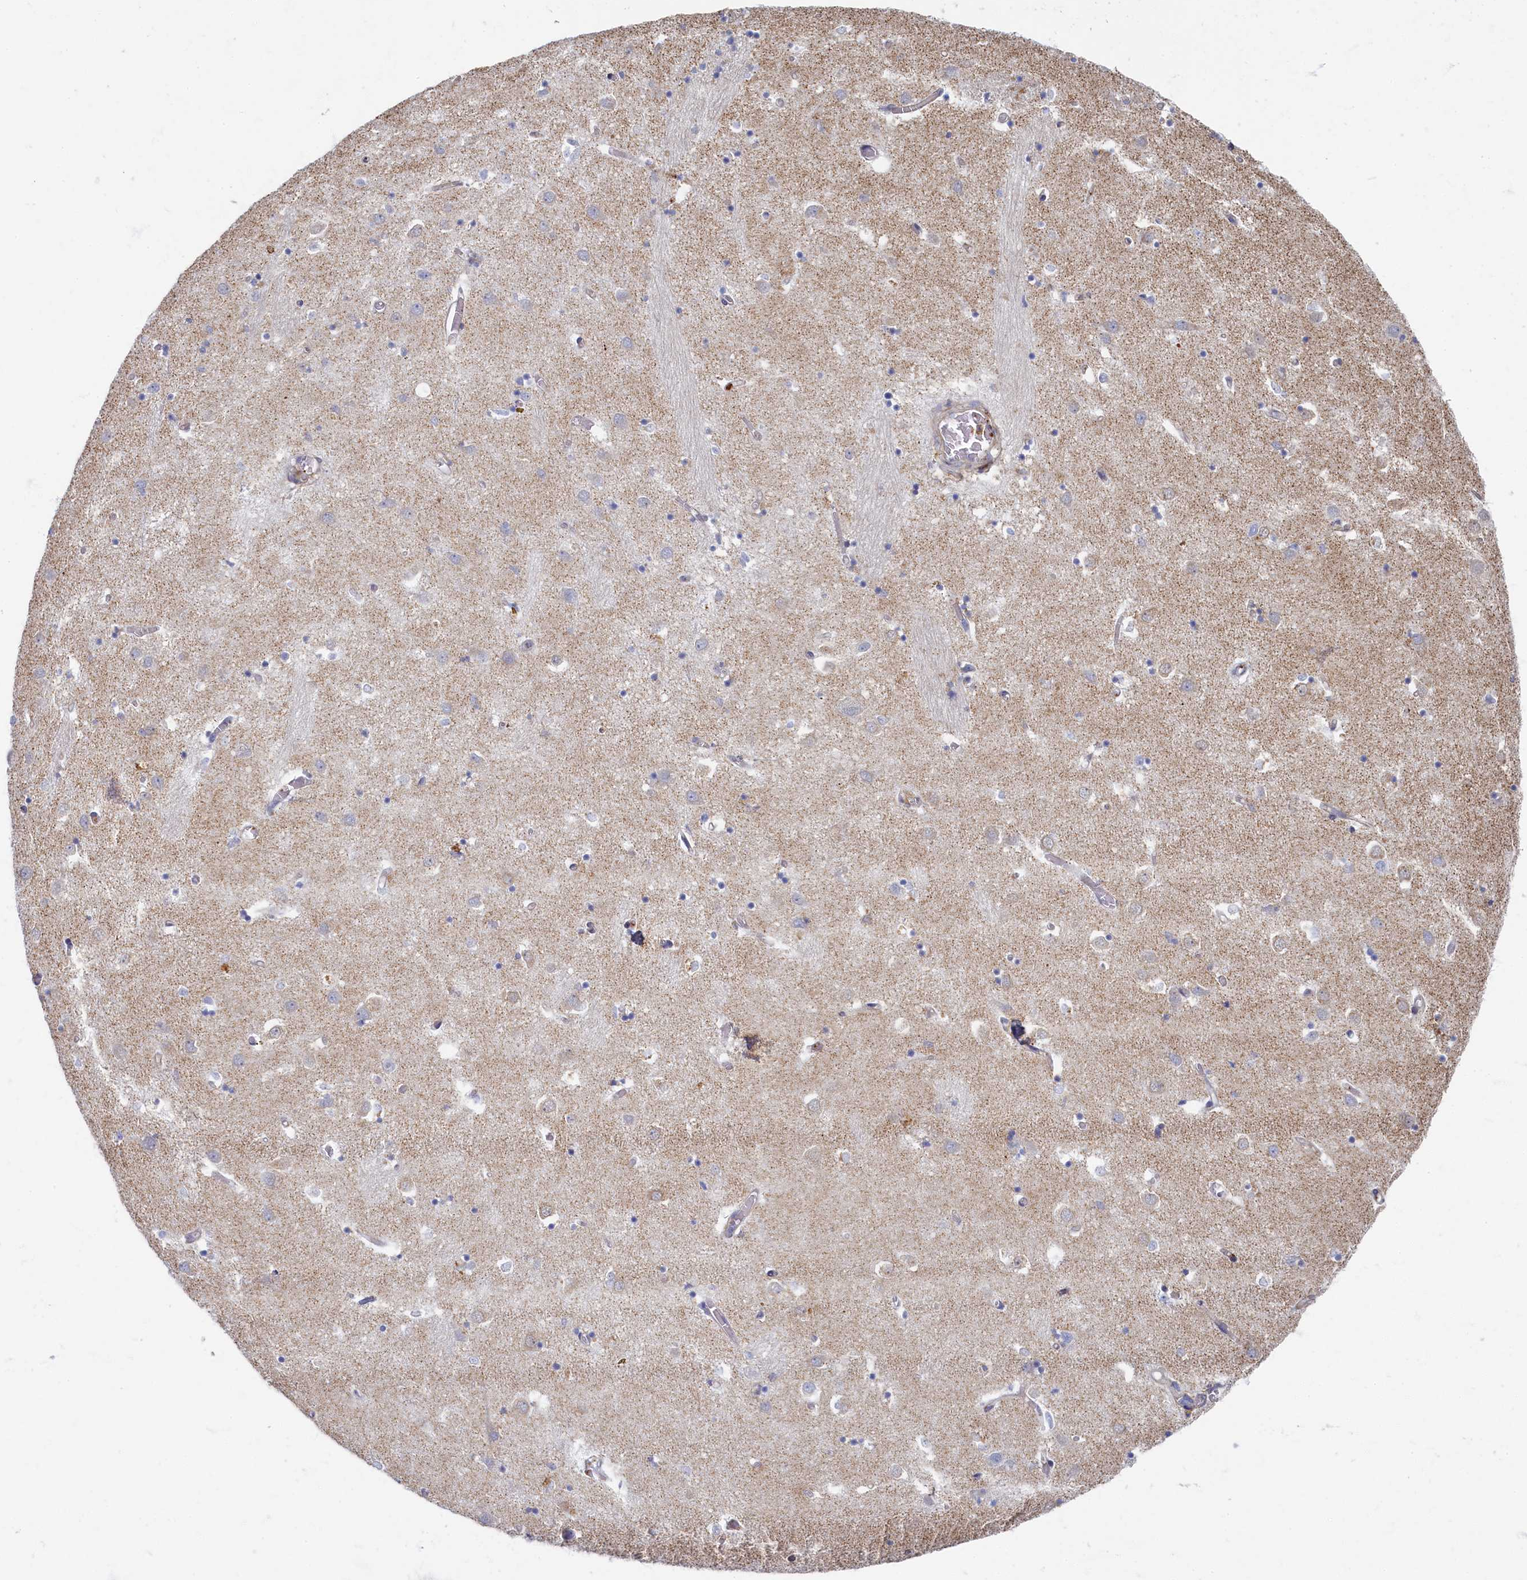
{"staining": {"intensity": "negative", "quantity": "none", "location": "none"}, "tissue": "caudate", "cell_type": "Glial cells", "image_type": "normal", "snomed": [{"axis": "morphology", "description": "Normal tissue, NOS"}, {"axis": "topography", "description": "Lateral ventricle wall"}], "caption": "Immunohistochemical staining of benign human caudate reveals no significant positivity in glial cells.", "gene": "PSMG2", "patient": {"sex": "male", "age": 70}}